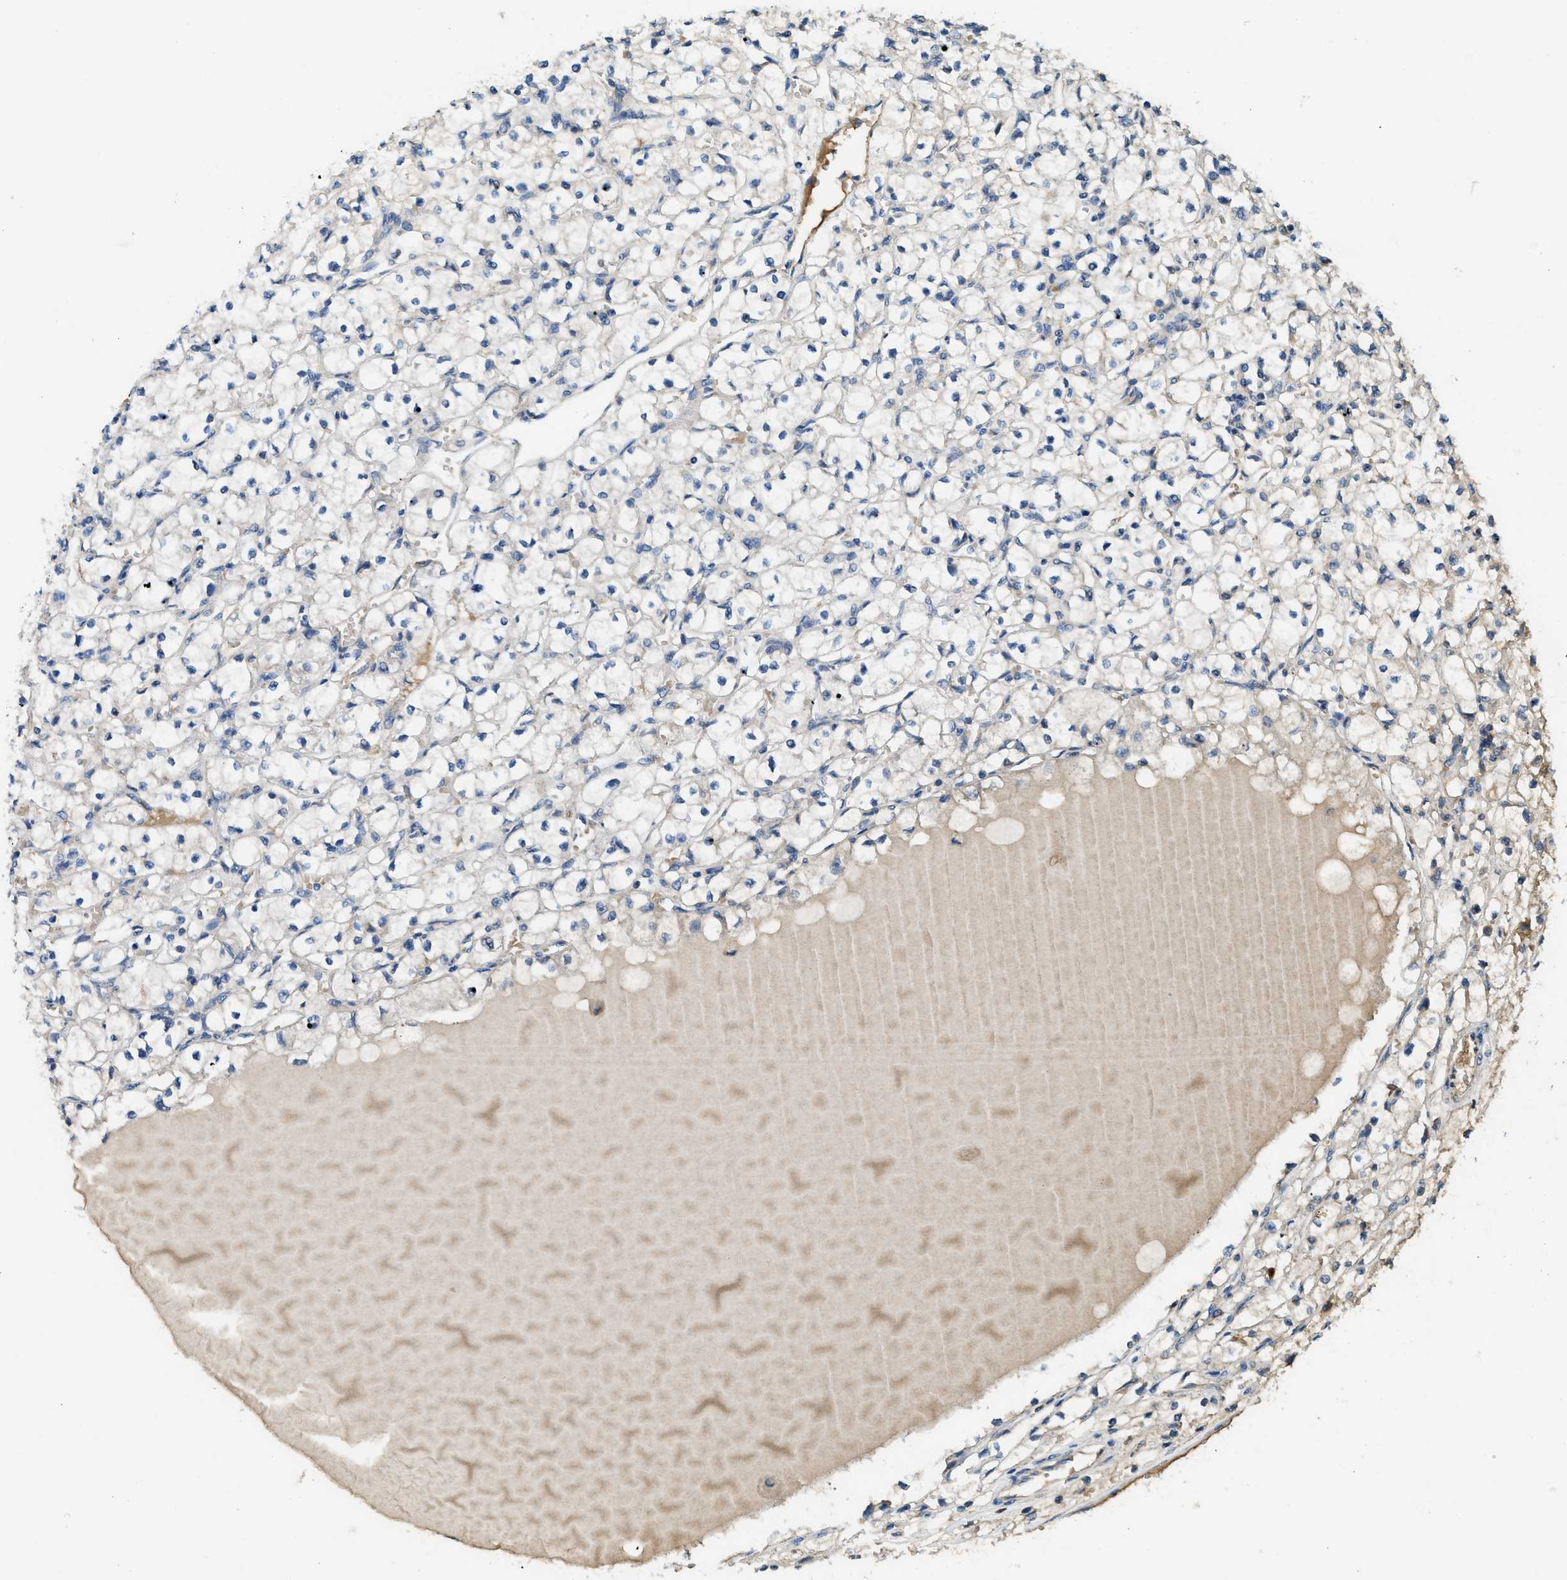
{"staining": {"intensity": "negative", "quantity": "none", "location": "none"}, "tissue": "renal cancer", "cell_type": "Tumor cells", "image_type": "cancer", "snomed": [{"axis": "morphology", "description": "Adenocarcinoma, NOS"}, {"axis": "topography", "description": "Kidney"}], "caption": "This is an immunohistochemistry micrograph of human renal cancer. There is no staining in tumor cells.", "gene": "RIPK2", "patient": {"sex": "male", "age": 56}}